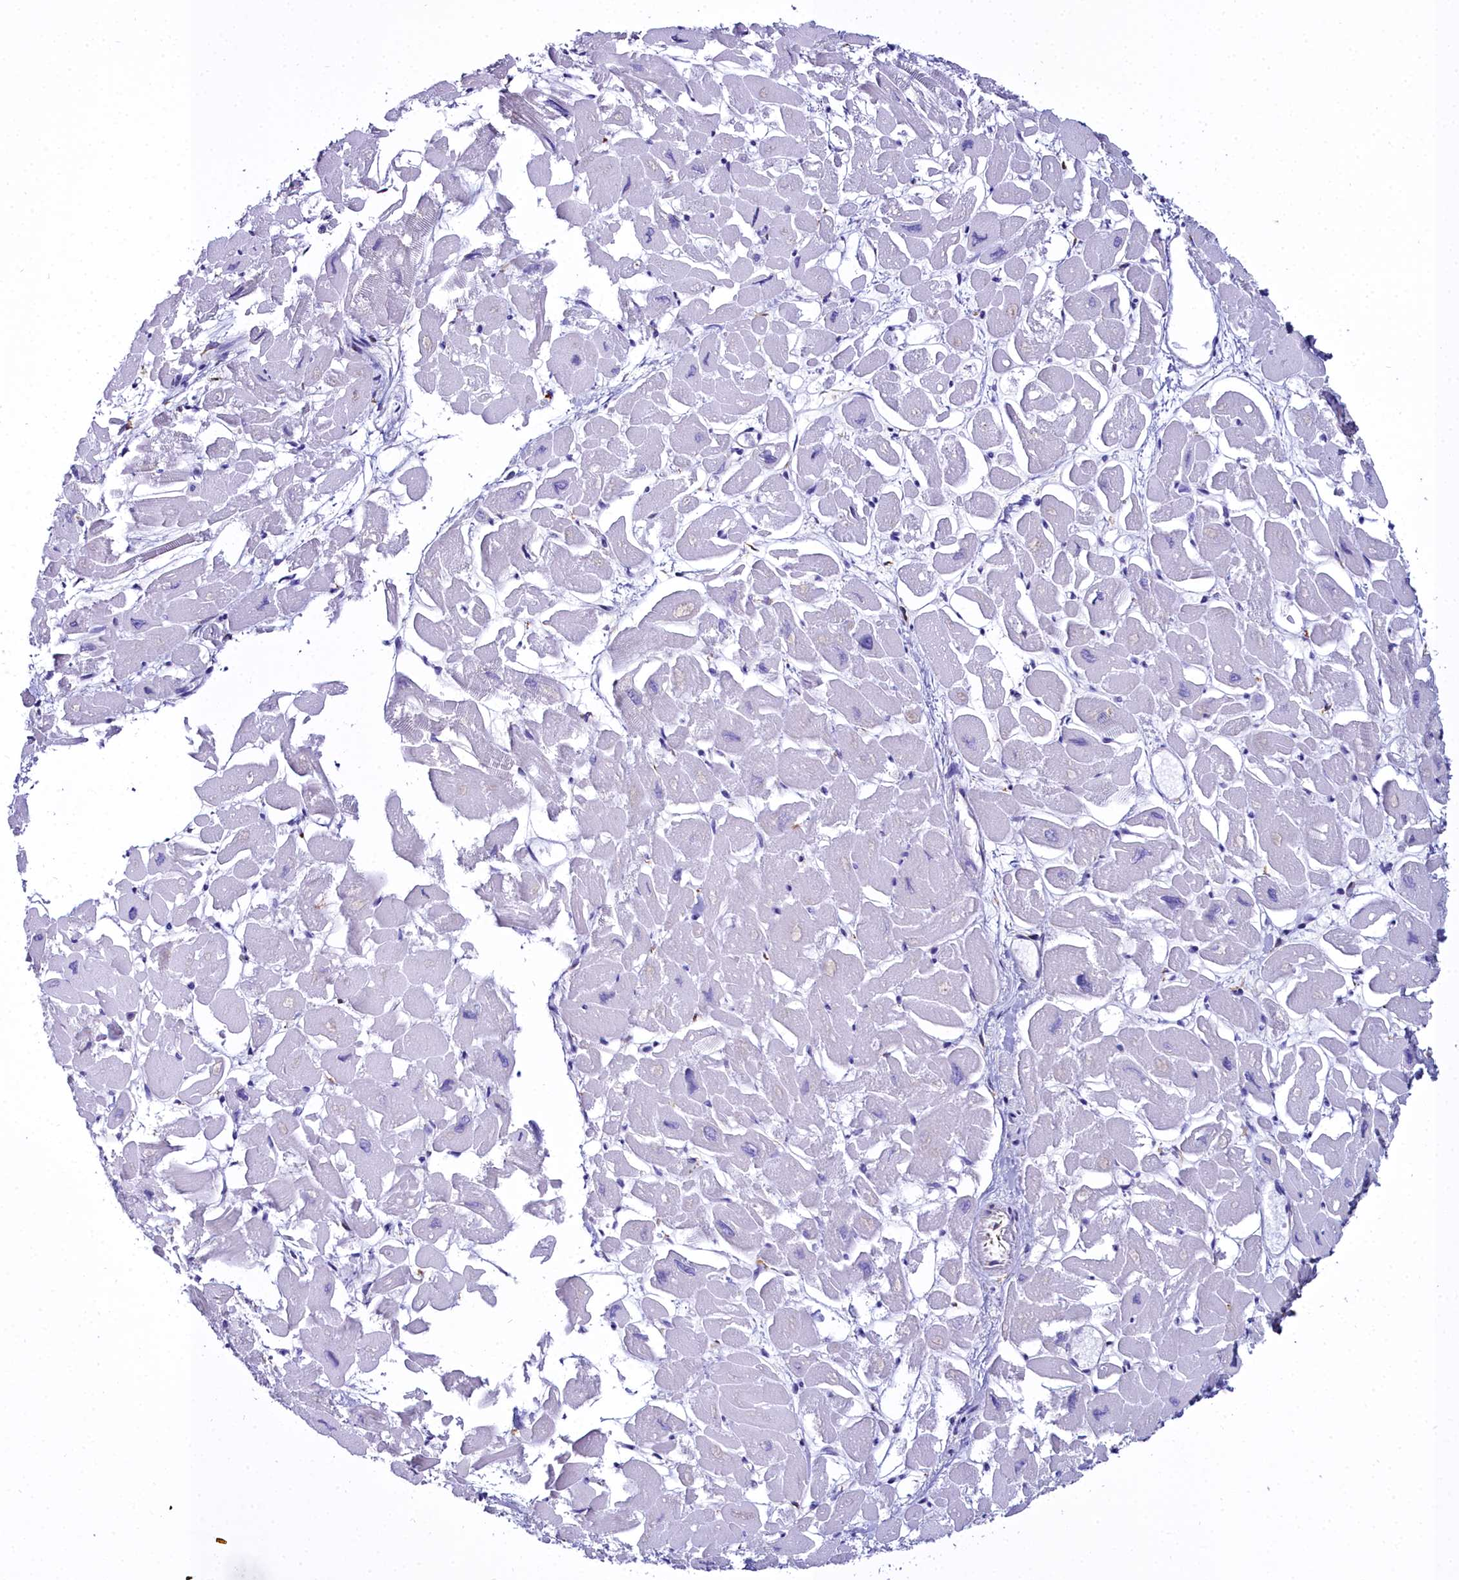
{"staining": {"intensity": "negative", "quantity": "none", "location": "none"}, "tissue": "heart muscle", "cell_type": "Cardiomyocytes", "image_type": "normal", "snomed": [{"axis": "morphology", "description": "Normal tissue, NOS"}, {"axis": "topography", "description": "Heart"}], "caption": "The immunohistochemistry micrograph has no significant expression in cardiomyocytes of heart muscle.", "gene": "TXNDC5", "patient": {"sex": "male", "age": 54}}